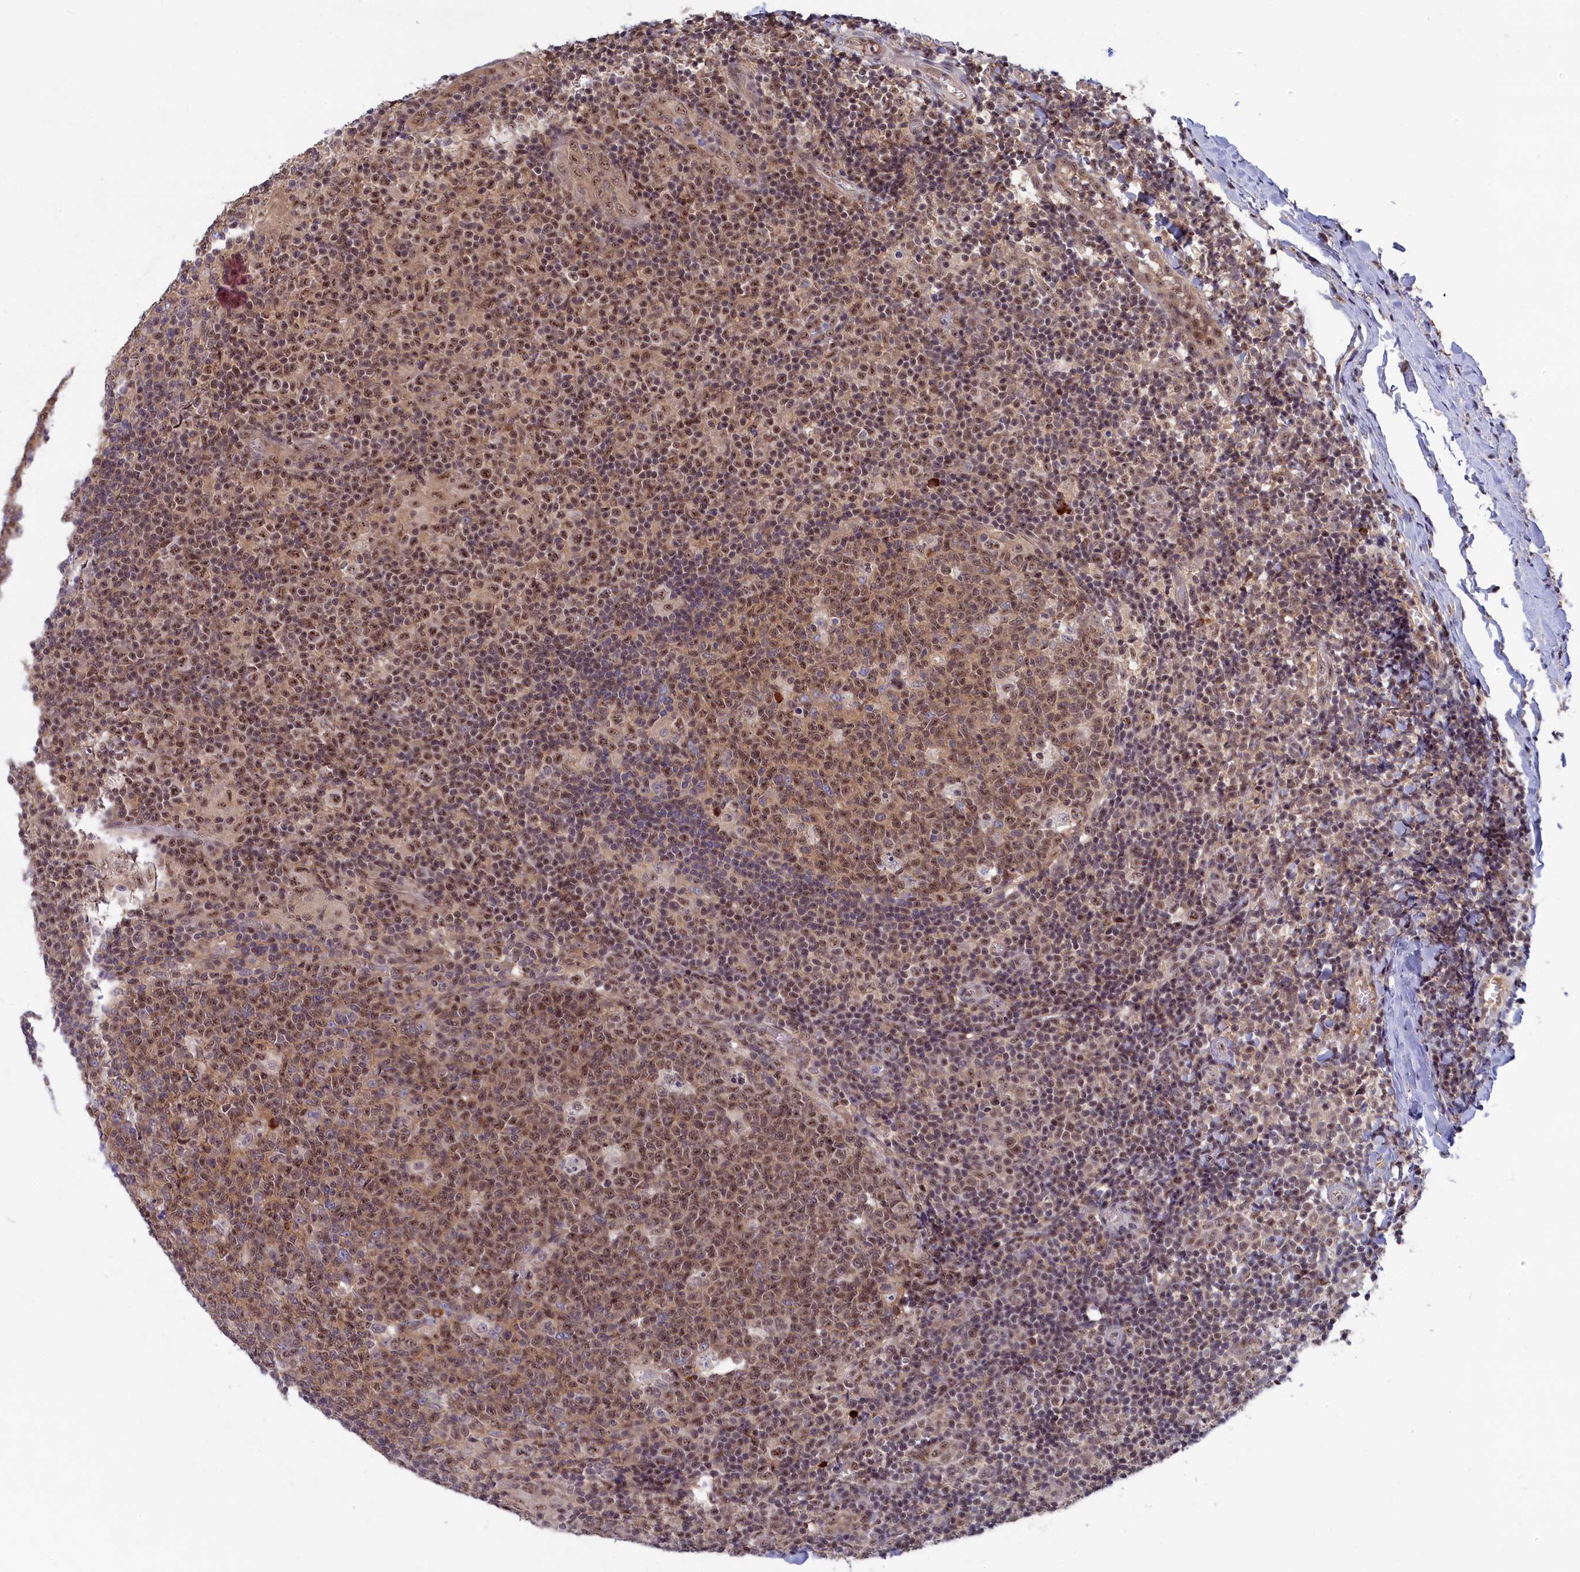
{"staining": {"intensity": "moderate", "quantity": ">75%", "location": "cytoplasmic/membranous,nuclear"}, "tissue": "tonsil", "cell_type": "Germinal center cells", "image_type": "normal", "snomed": [{"axis": "morphology", "description": "Normal tissue, NOS"}, {"axis": "topography", "description": "Tonsil"}], "caption": "Immunohistochemistry image of unremarkable tonsil: human tonsil stained using immunohistochemistry (IHC) shows medium levels of moderate protein expression localized specifically in the cytoplasmic/membranous,nuclear of germinal center cells, appearing as a cytoplasmic/membranous,nuclear brown color.", "gene": "TAB1", "patient": {"sex": "female", "age": 19}}